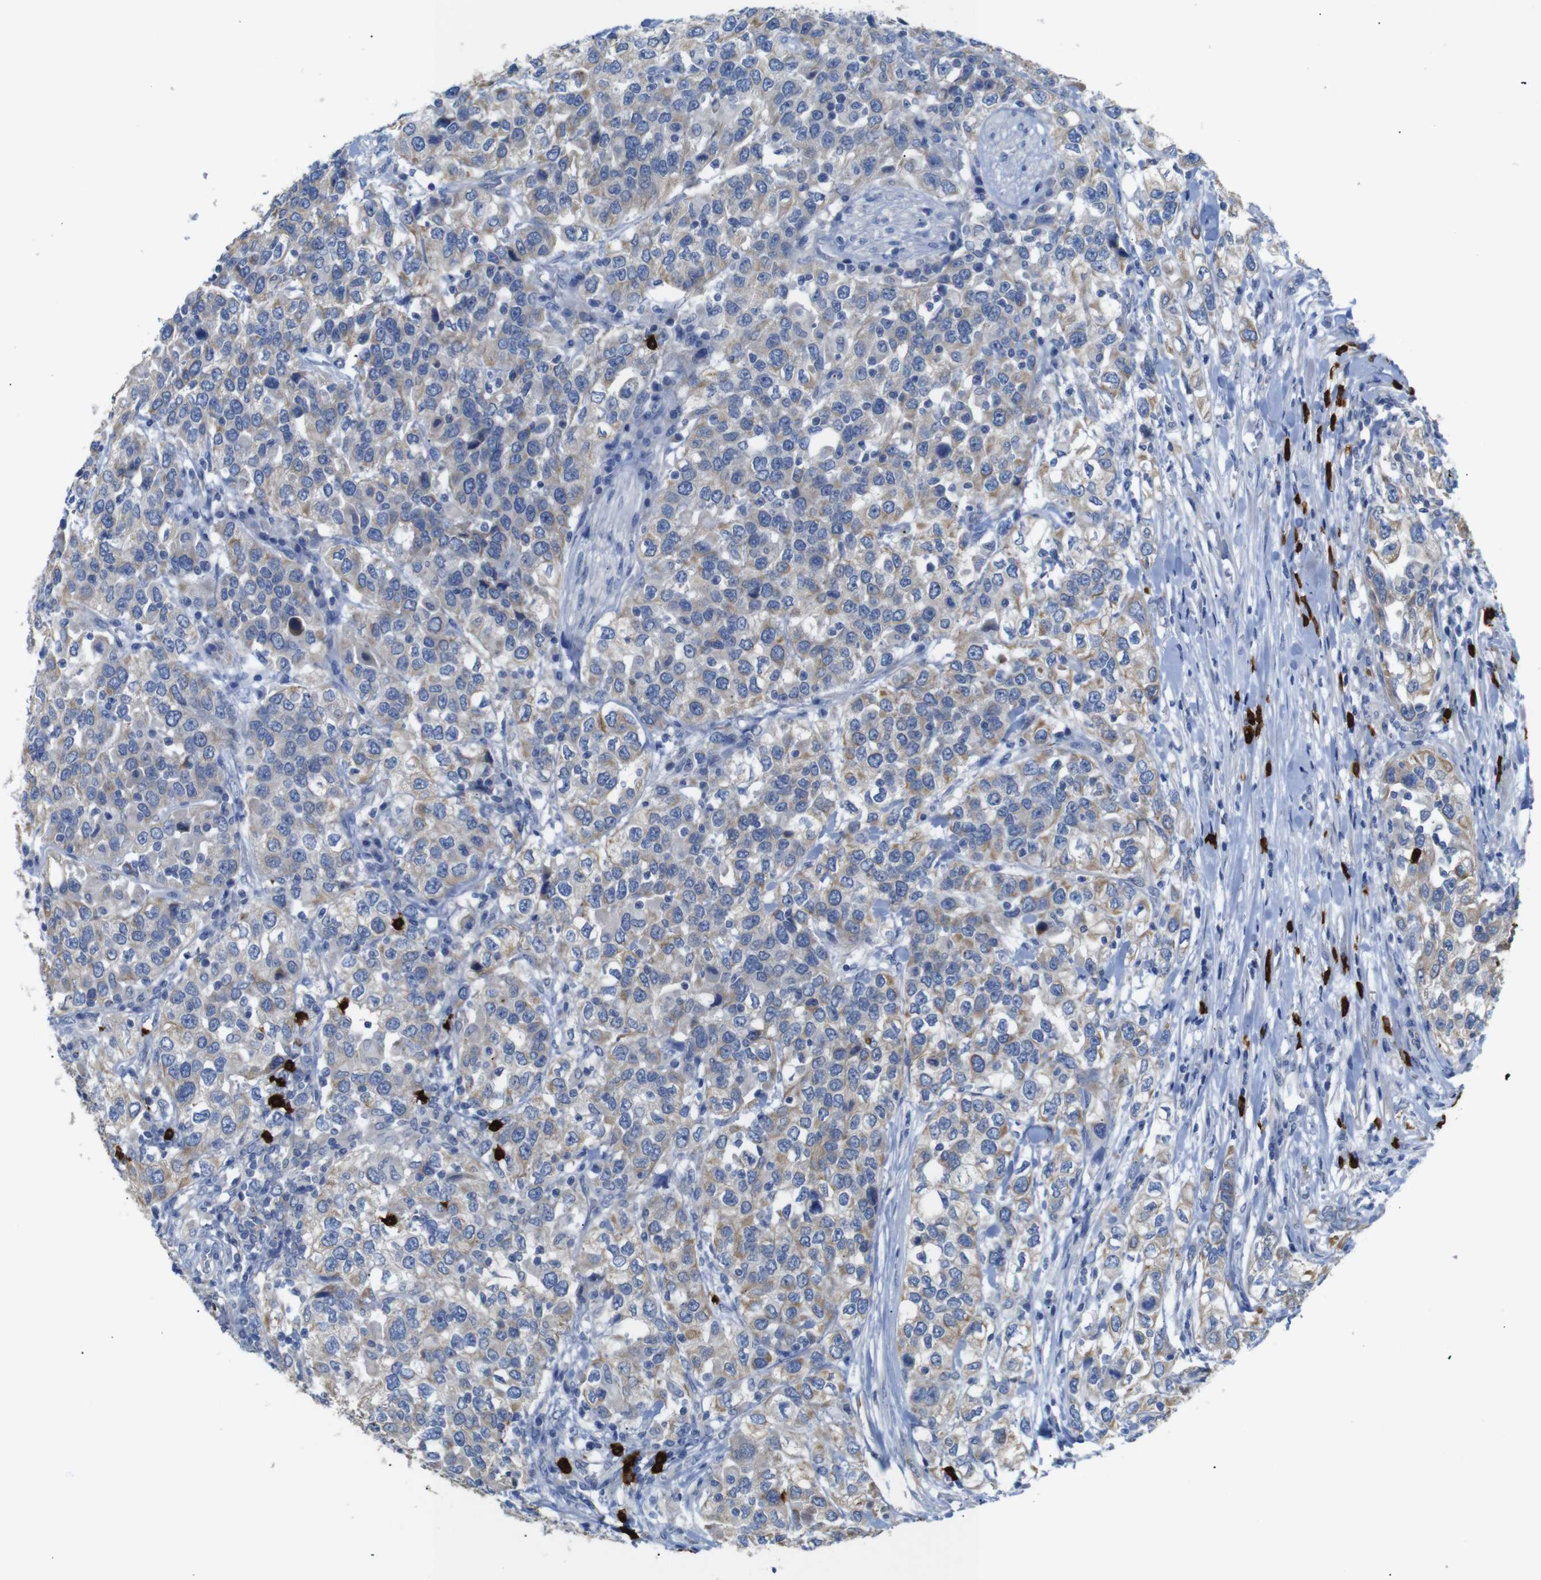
{"staining": {"intensity": "moderate", "quantity": ">75%", "location": "cytoplasmic/membranous"}, "tissue": "urothelial cancer", "cell_type": "Tumor cells", "image_type": "cancer", "snomed": [{"axis": "morphology", "description": "Urothelial carcinoma, High grade"}, {"axis": "topography", "description": "Urinary bladder"}], "caption": "A medium amount of moderate cytoplasmic/membranous positivity is present in approximately >75% of tumor cells in urothelial cancer tissue. The protein of interest is stained brown, and the nuclei are stained in blue (DAB (3,3'-diaminobenzidine) IHC with brightfield microscopy, high magnification).", "gene": "ALOX15", "patient": {"sex": "female", "age": 80}}